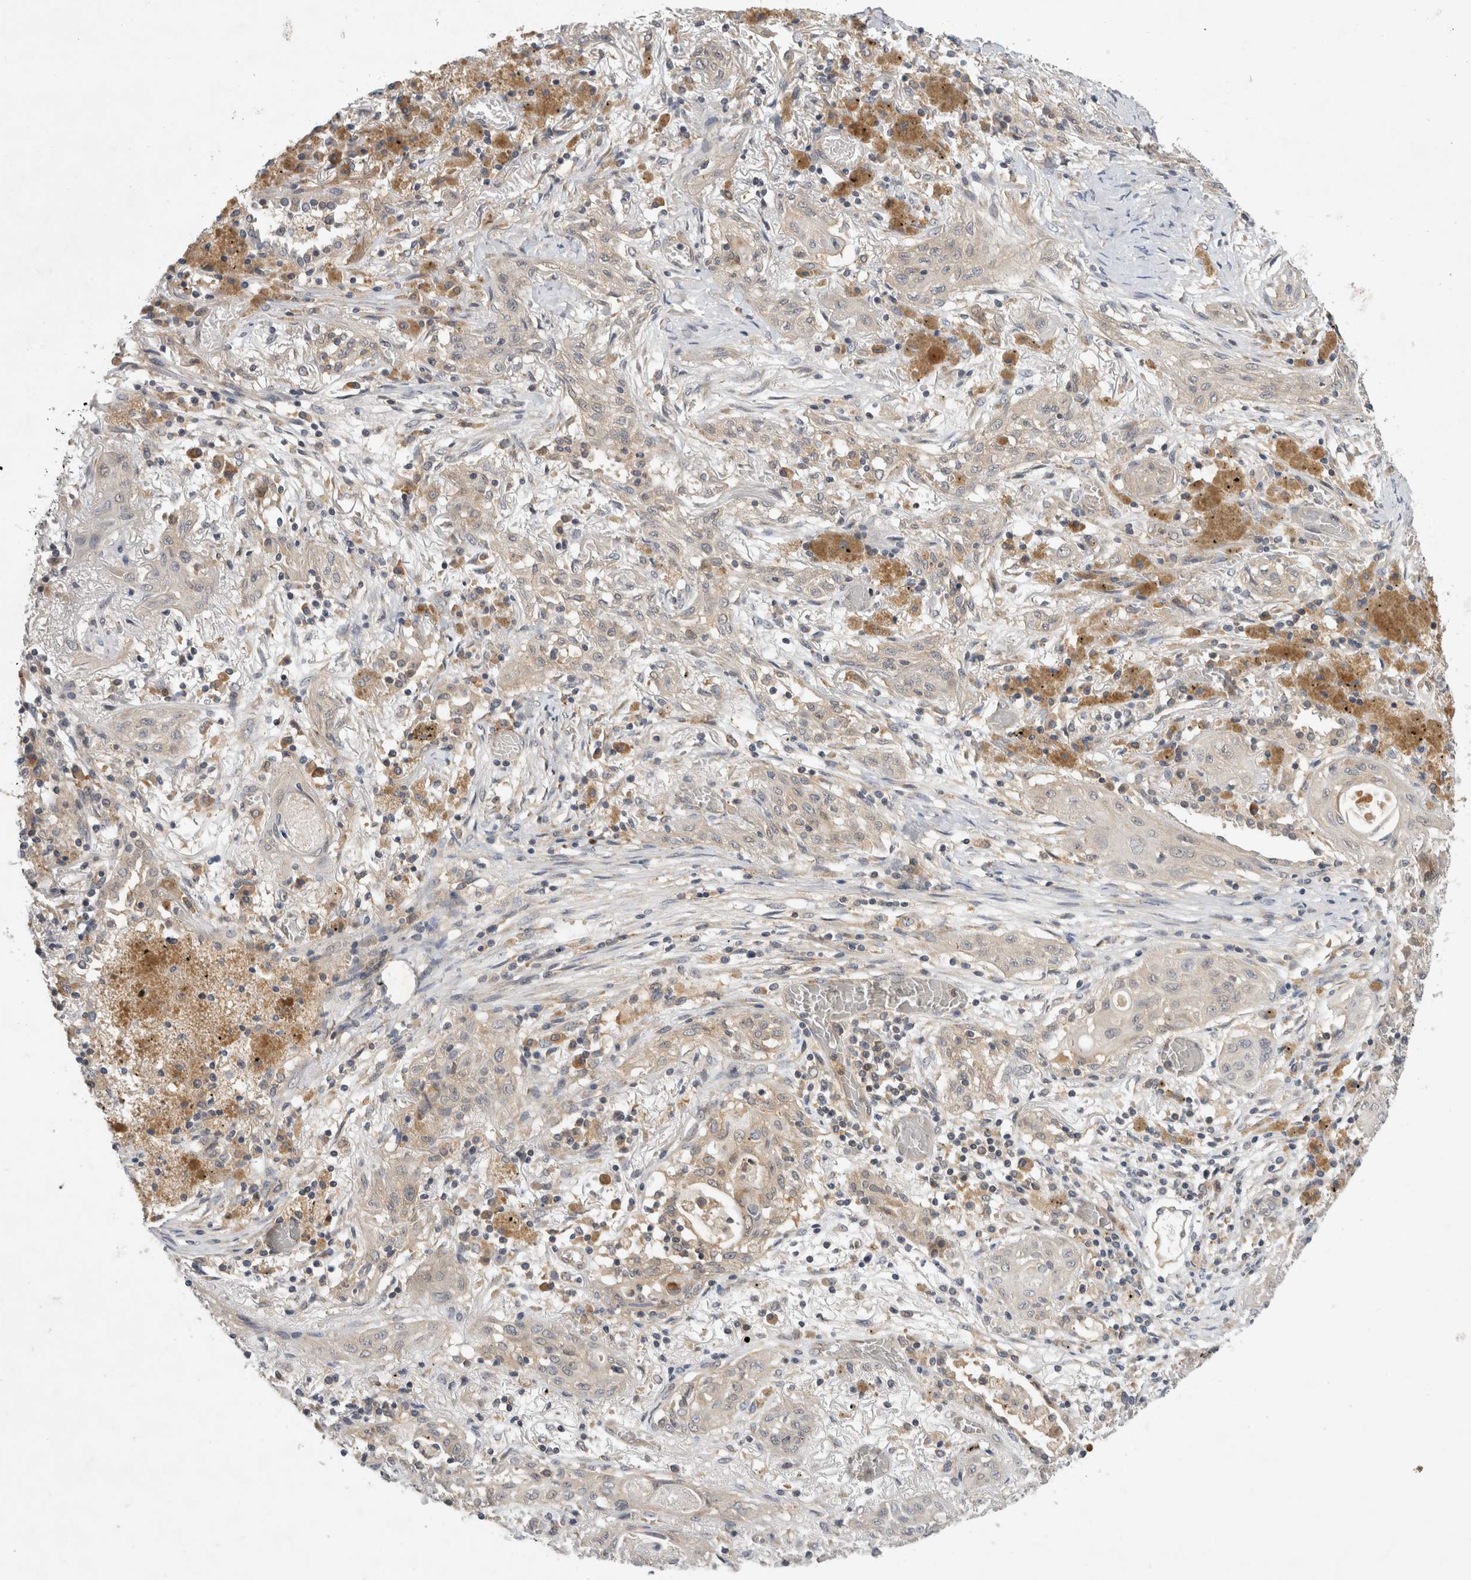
{"staining": {"intensity": "weak", "quantity": "<25%", "location": "cytoplasmic/membranous"}, "tissue": "lung cancer", "cell_type": "Tumor cells", "image_type": "cancer", "snomed": [{"axis": "morphology", "description": "Squamous cell carcinoma, NOS"}, {"axis": "topography", "description": "Lung"}], "caption": "An image of human lung cancer is negative for staining in tumor cells. (DAB IHC, high magnification).", "gene": "AASDHPPT", "patient": {"sex": "female", "age": 47}}